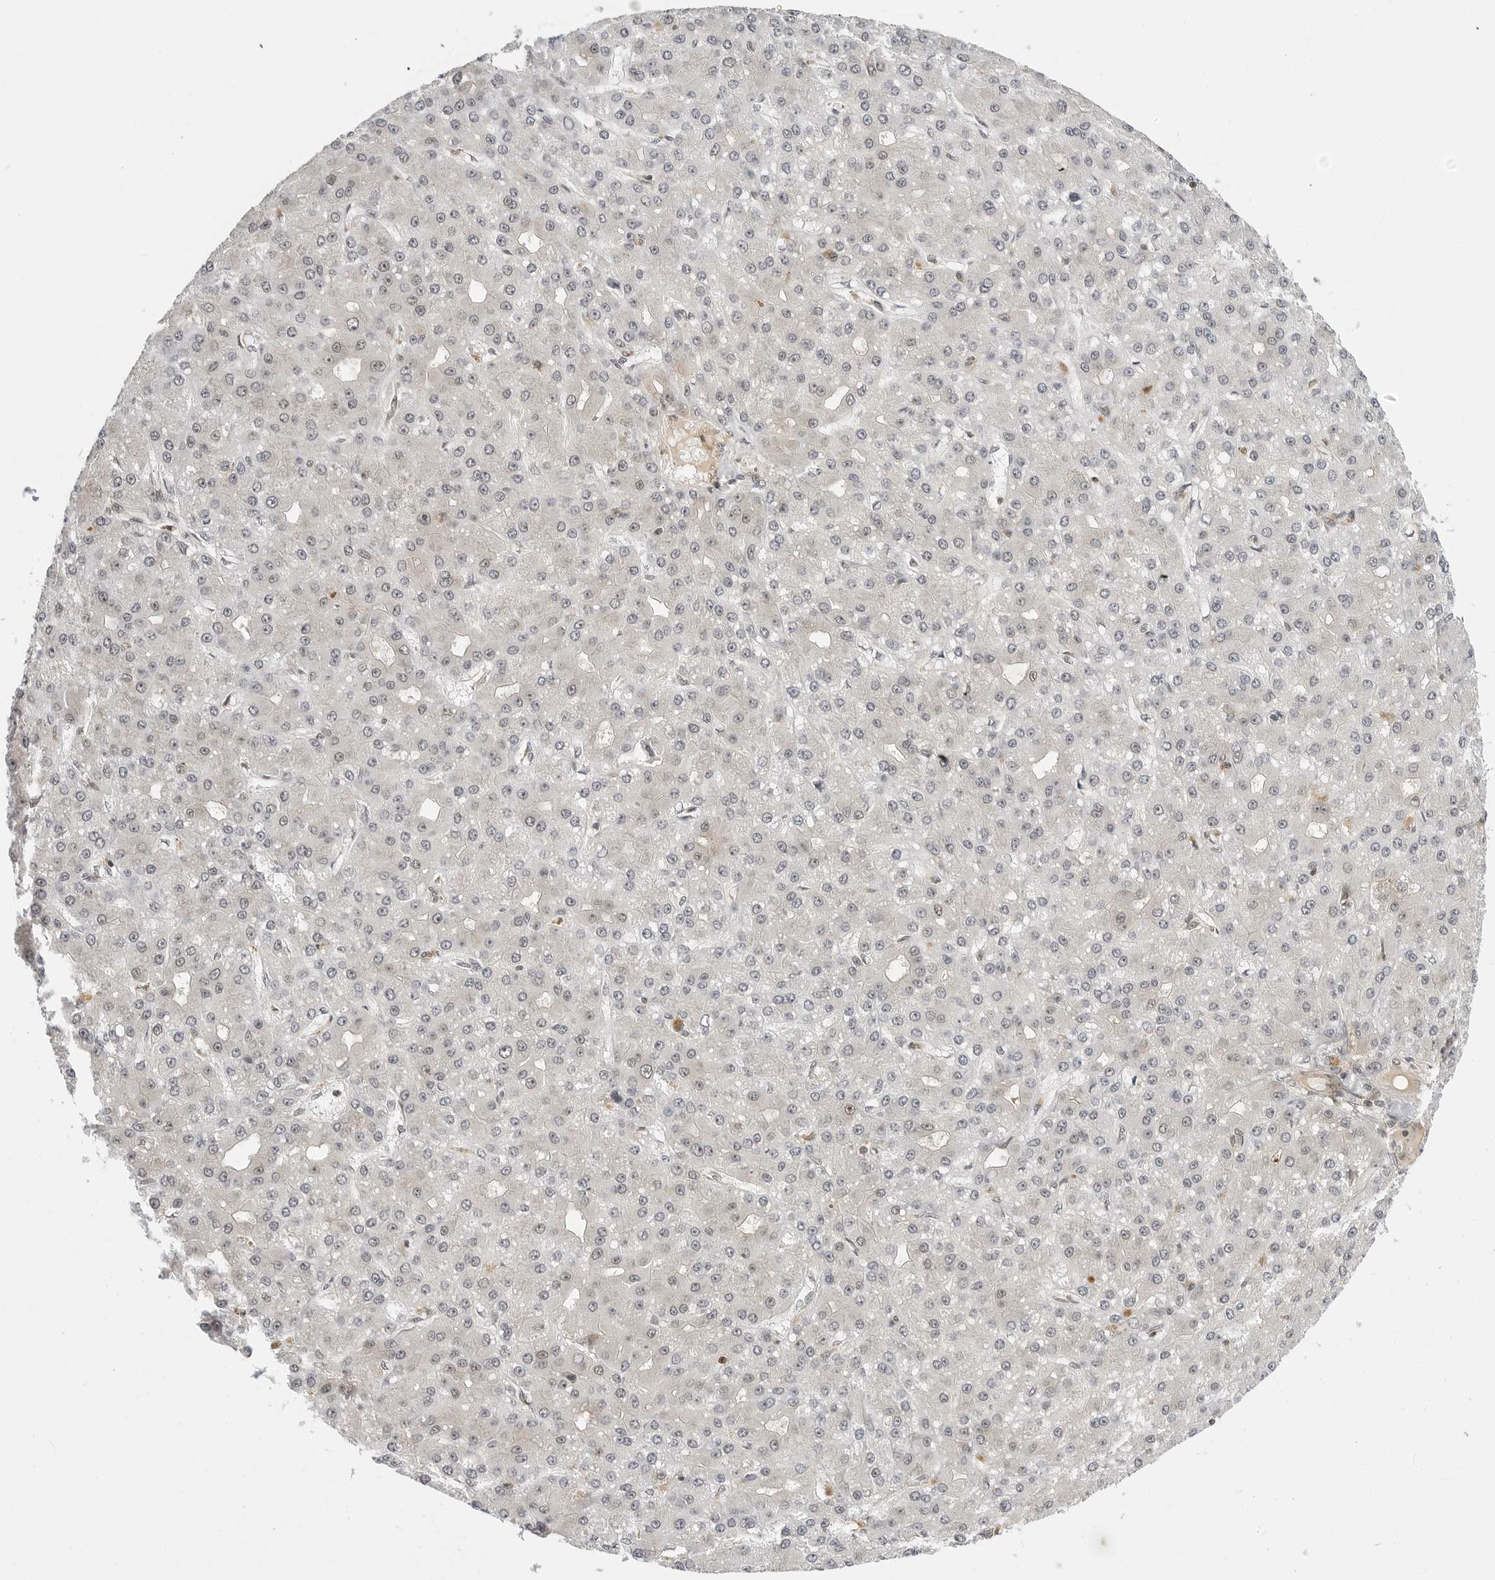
{"staining": {"intensity": "weak", "quantity": "<25%", "location": "cytoplasmic/membranous,nuclear"}, "tissue": "liver cancer", "cell_type": "Tumor cells", "image_type": "cancer", "snomed": [{"axis": "morphology", "description": "Carcinoma, Hepatocellular, NOS"}, {"axis": "topography", "description": "Liver"}], "caption": "Immunohistochemical staining of human liver cancer (hepatocellular carcinoma) reveals no significant staining in tumor cells. (DAB immunohistochemistry (IHC) visualized using brightfield microscopy, high magnification).", "gene": "C8orf33", "patient": {"sex": "male", "age": 67}}